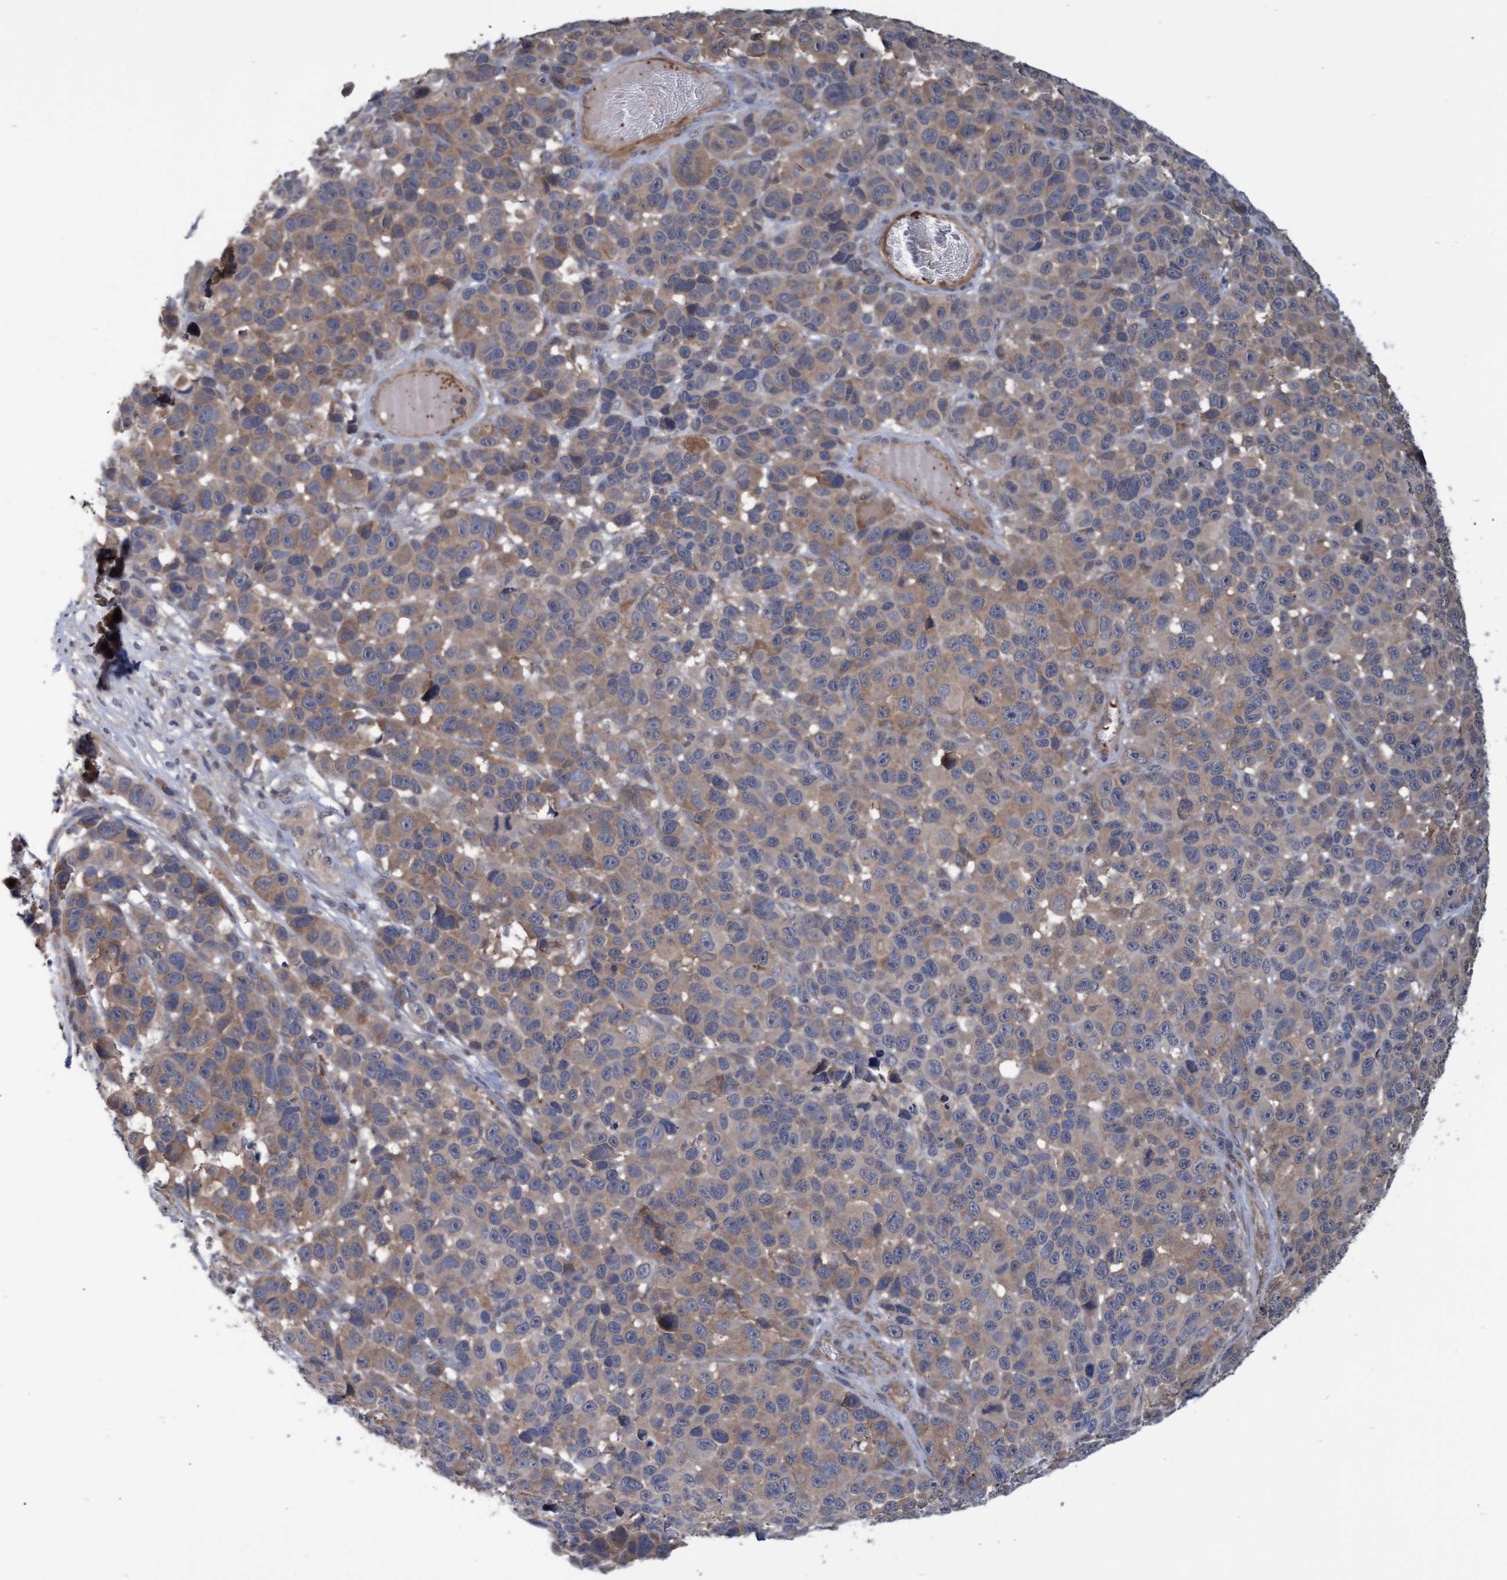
{"staining": {"intensity": "weak", "quantity": "25%-75%", "location": "cytoplasmic/membranous"}, "tissue": "melanoma", "cell_type": "Tumor cells", "image_type": "cancer", "snomed": [{"axis": "morphology", "description": "Malignant melanoma, NOS"}, {"axis": "topography", "description": "Skin"}], "caption": "Protein staining of melanoma tissue displays weak cytoplasmic/membranous positivity in about 25%-75% of tumor cells. The staining was performed using DAB (3,3'-diaminobenzidine) to visualize the protein expression in brown, while the nuclei were stained in blue with hematoxylin (Magnification: 20x).", "gene": "NAA15", "patient": {"sex": "male", "age": 53}}